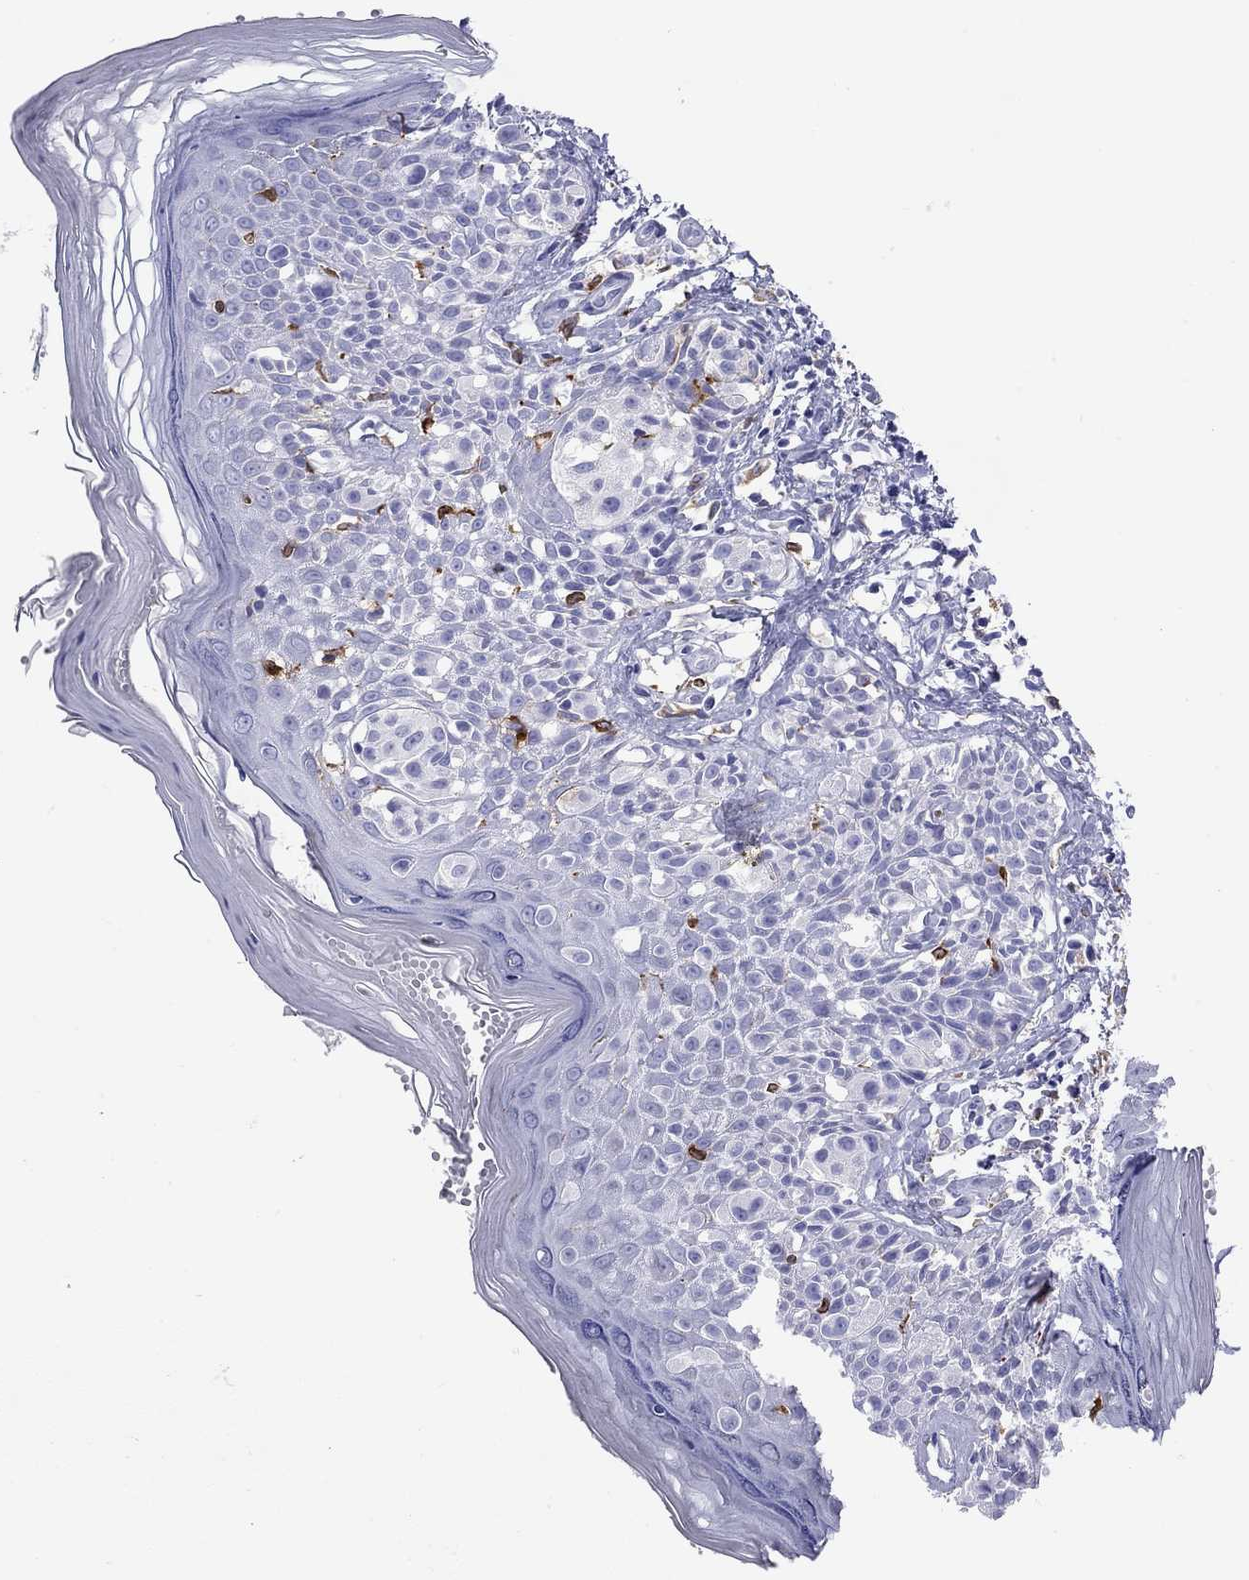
{"staining": {"intensity": "negative", "quantity": "none", "location": "none"}, "tissue": "melanoma", "cell_type": "Tumor cells", "image_type": "cancer", "snomed": [{"axis": "morphology", "description": "Malignant melanoma, NOS"}, {"axis": "topography", "description": "Skin"}], "caption": "Photomicrograph shows no significant protein staining in tumor cells of malignant melanoma.", "gene": "HLA-DQB2", "patient": {"sex": "female", "age": 73}}